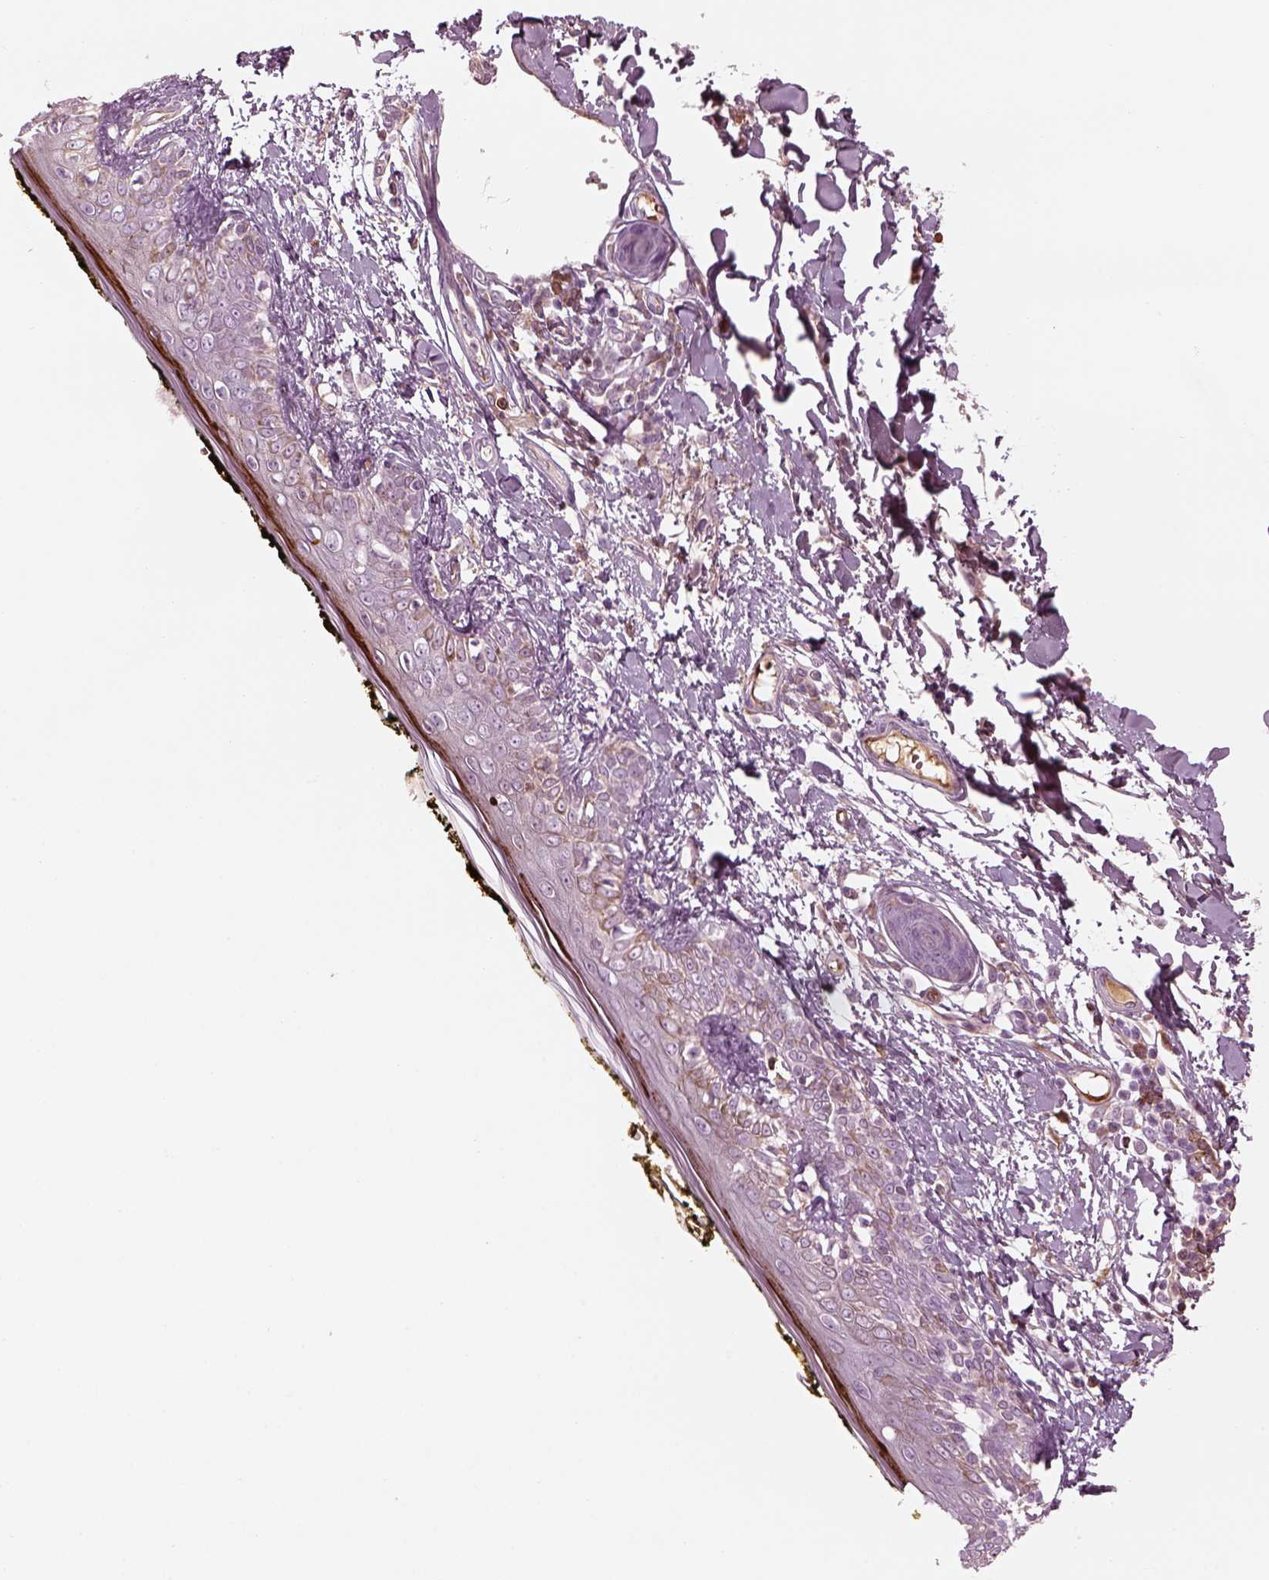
{"staining": {"intensity": "negative", "quantity": "none", "location": "none"}, "tissue": "skin", "cell_type": "Fibroblasts", "image_type": "normal", "snomed": [{"axis": "morphology", "description": "Normal tissue, NOS"}, {"axis": "topography", "description": "Skin"}], "caption": "Histopathology image shows no significant protein expression in fibroblasts of benign skin. (Brightfield microscopy of DAB (3,3'-diaminobenzidine) immunohistochemistry (IHC) at high magnification).", "gene": "PABPC1L2A", "patient": {"sex": "male", "age": 76}}